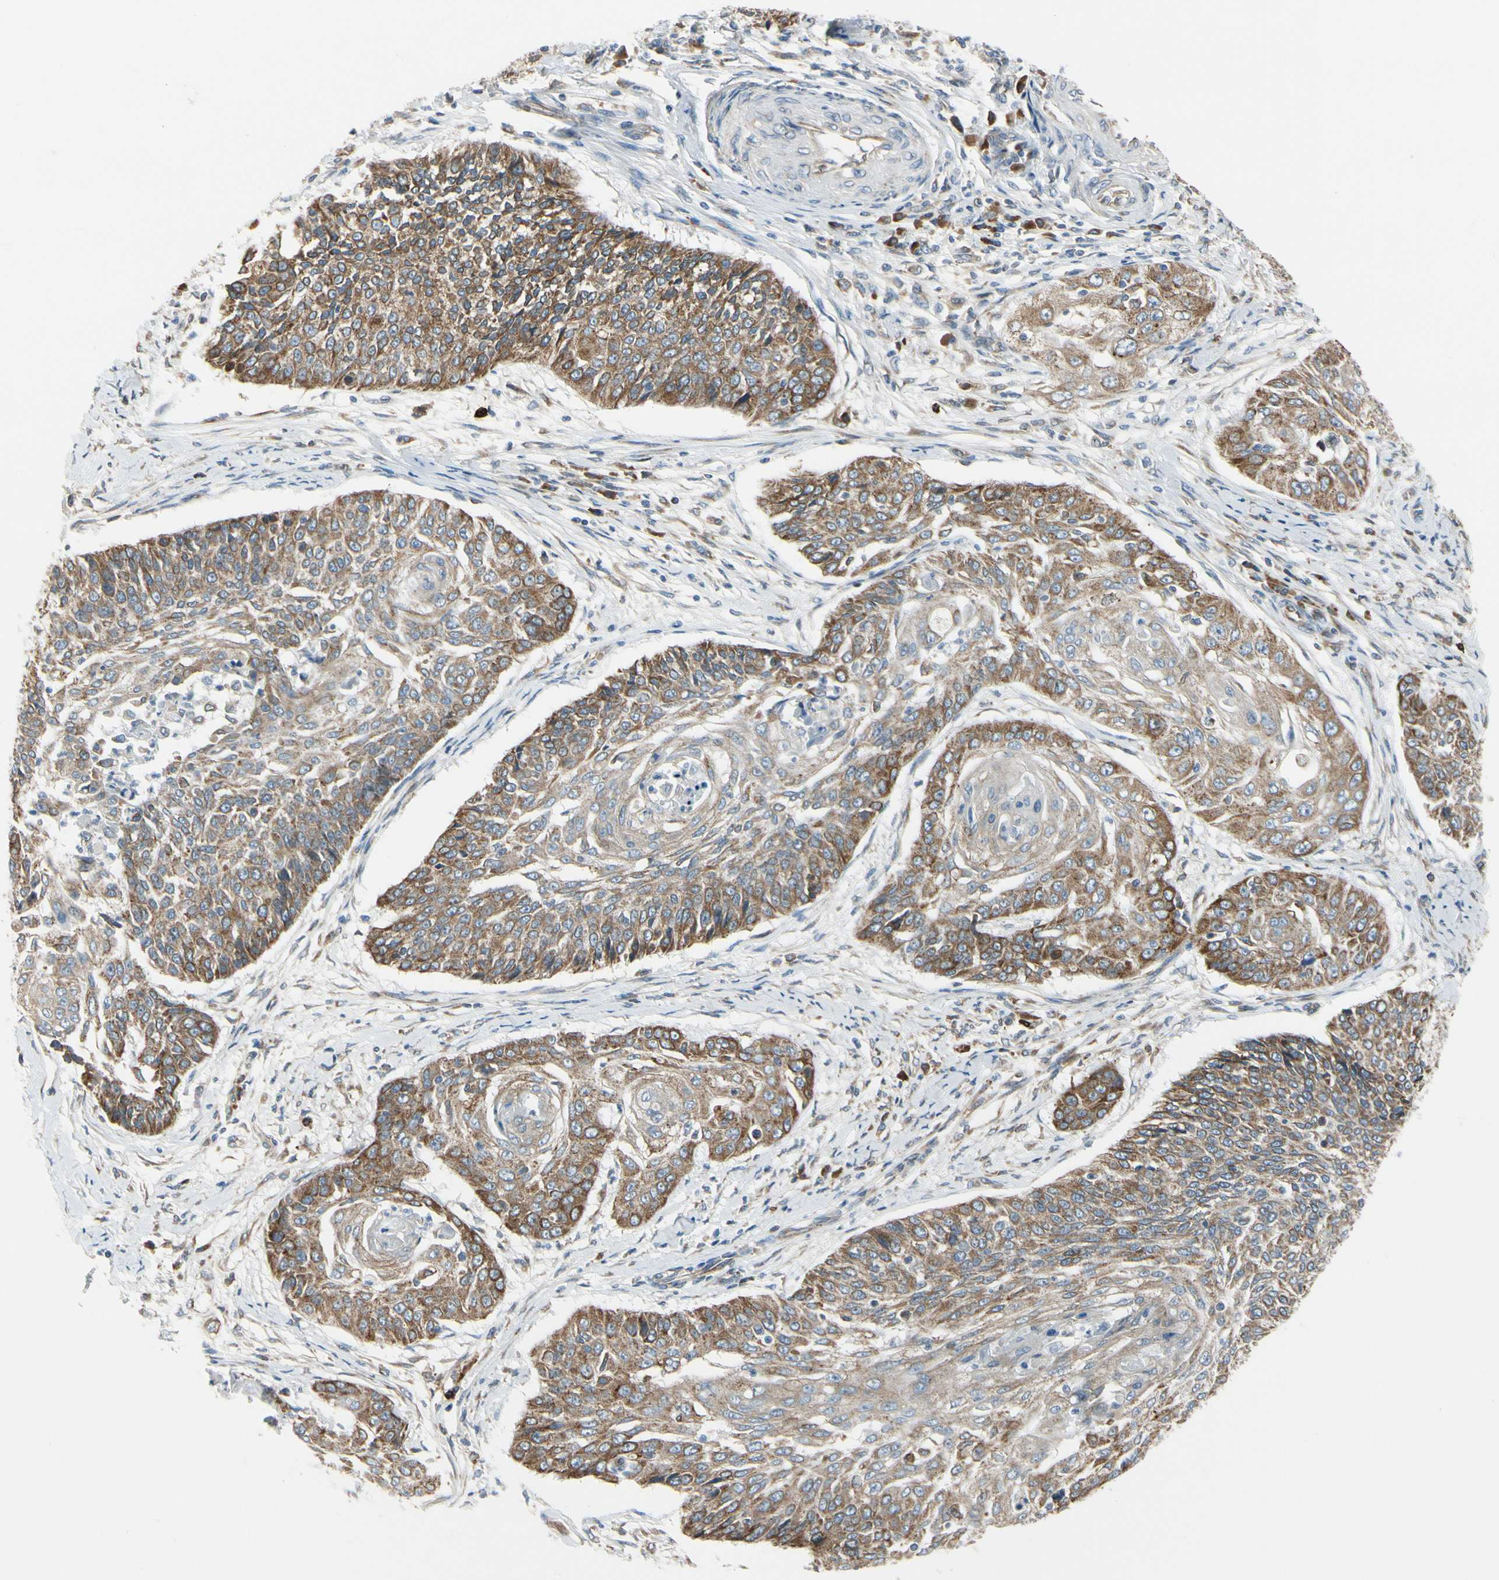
{"staining": {"intensity": "moderate", "quantity": ">75%", "location": "cytoplasmic/membranous"}, "tissue": "cervical cancer", "cell_type": "Tumor cells", "image_type": "cancer", "snomed": [{"axis": "morphology", "description": "Squamous cell carcinoma, NOS"}, {"axis": "topography", "description": "Cervix"}], "caption": "Immunohistochemistry (DAB (3,3'-diaminobenzidine)) staining of human cervical squamous cell carcinoma shows moderate cytoplasmic/membranous protein positivity in about >75% of tumor cells.", "gene": "CLCC1", "patient": {"sex": "female", "age": 64}}